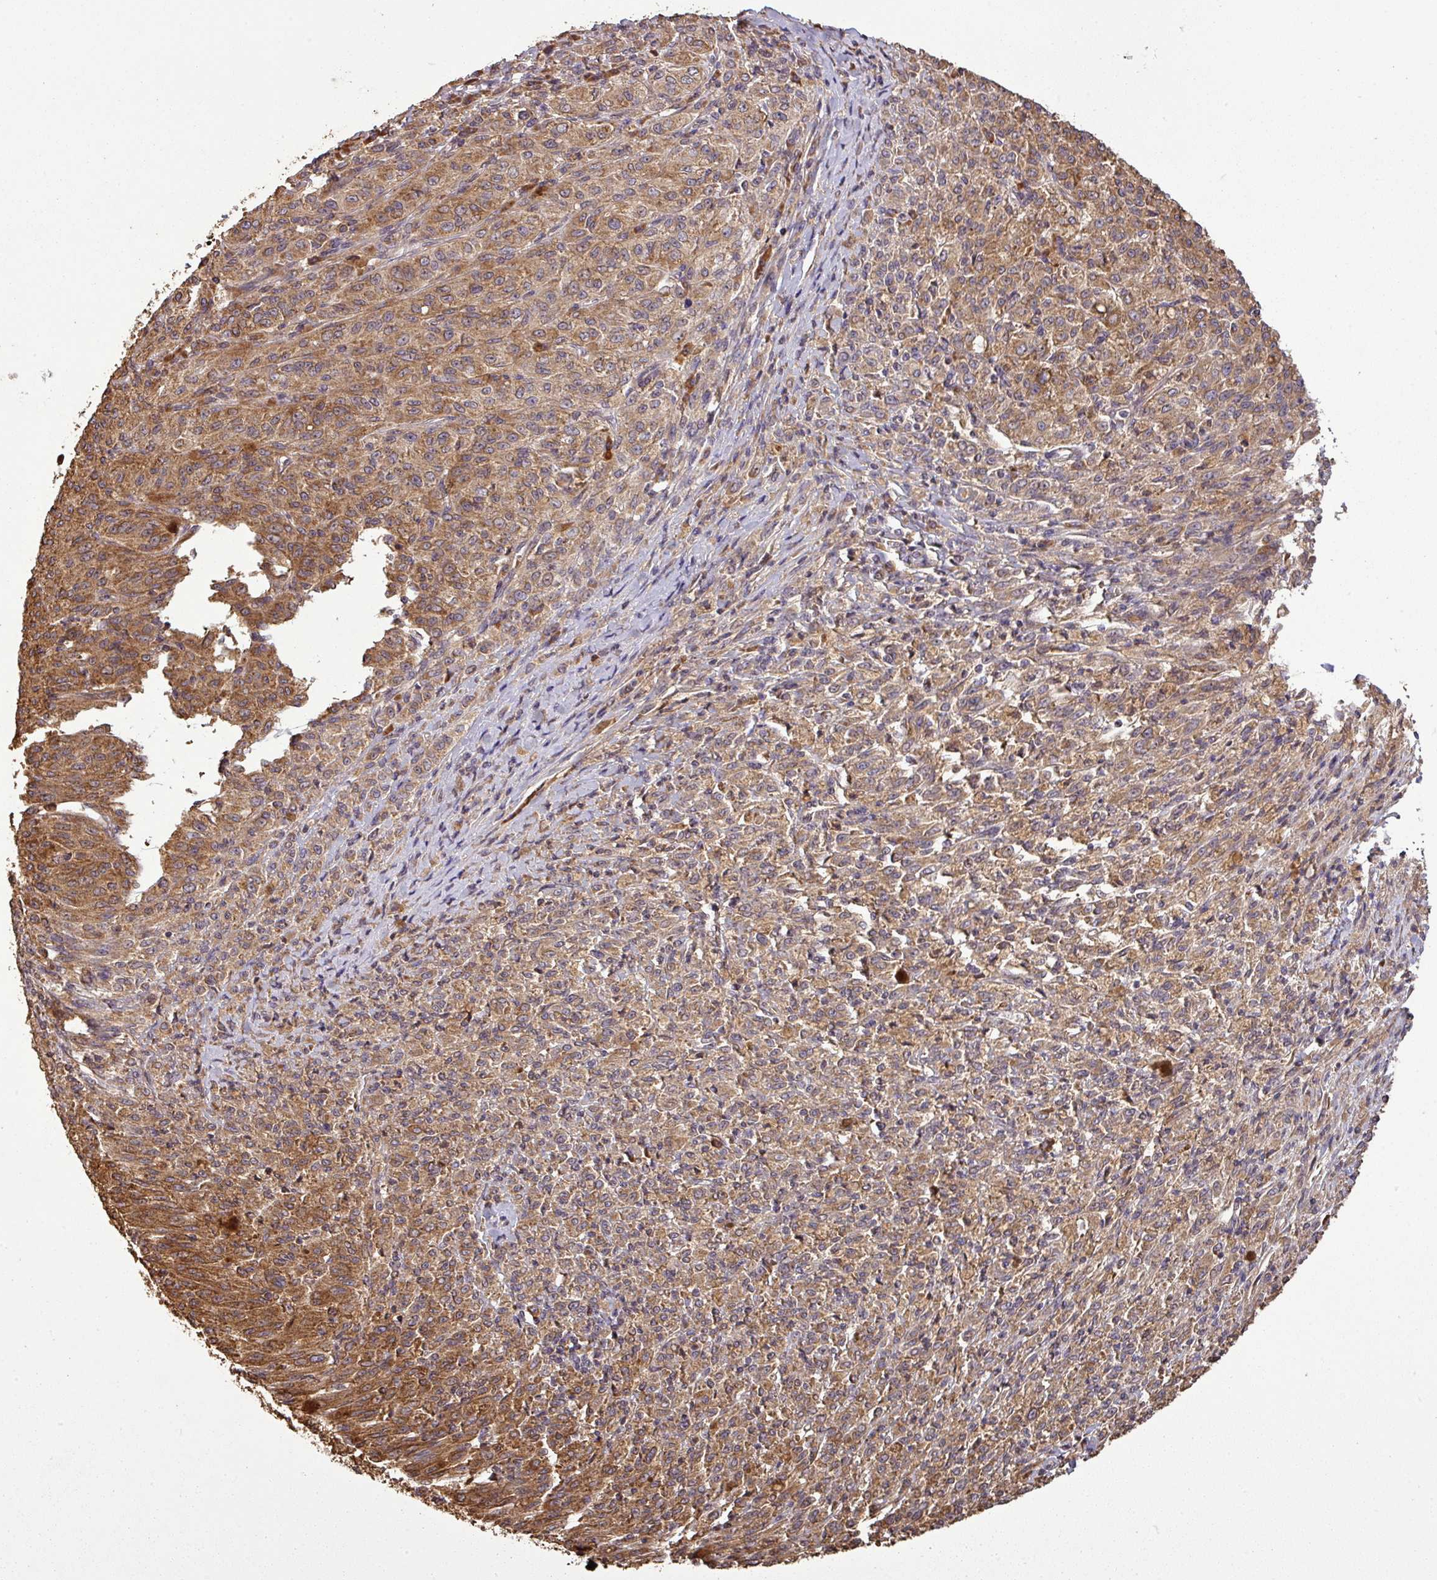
{"staining": {"intensity": "moderate", "quantity": ">75%", "location": "cytoplasmic/membranous"}, "tissue": "melanoma", "cell_type": "Tumor cells", "image_type": "cancer", "snomed": [{"axis": "morphology", "description": "Malignant melanoma, NOS"}, {"axis": "topography", "description": "Skin"}], "caption": "Protein expression analysis of melanoma displays moderate cytoplasmic/membranous expression in about >75% of tumor cells. The staining was performed using DAB (3,3'-diaminobenzidine), with brown indicating positive protein expression. Nuclei are stained blue with hematoxylin.", "gene": "PLEKHM1", "patient": {"sex": "female", "age": 52}}